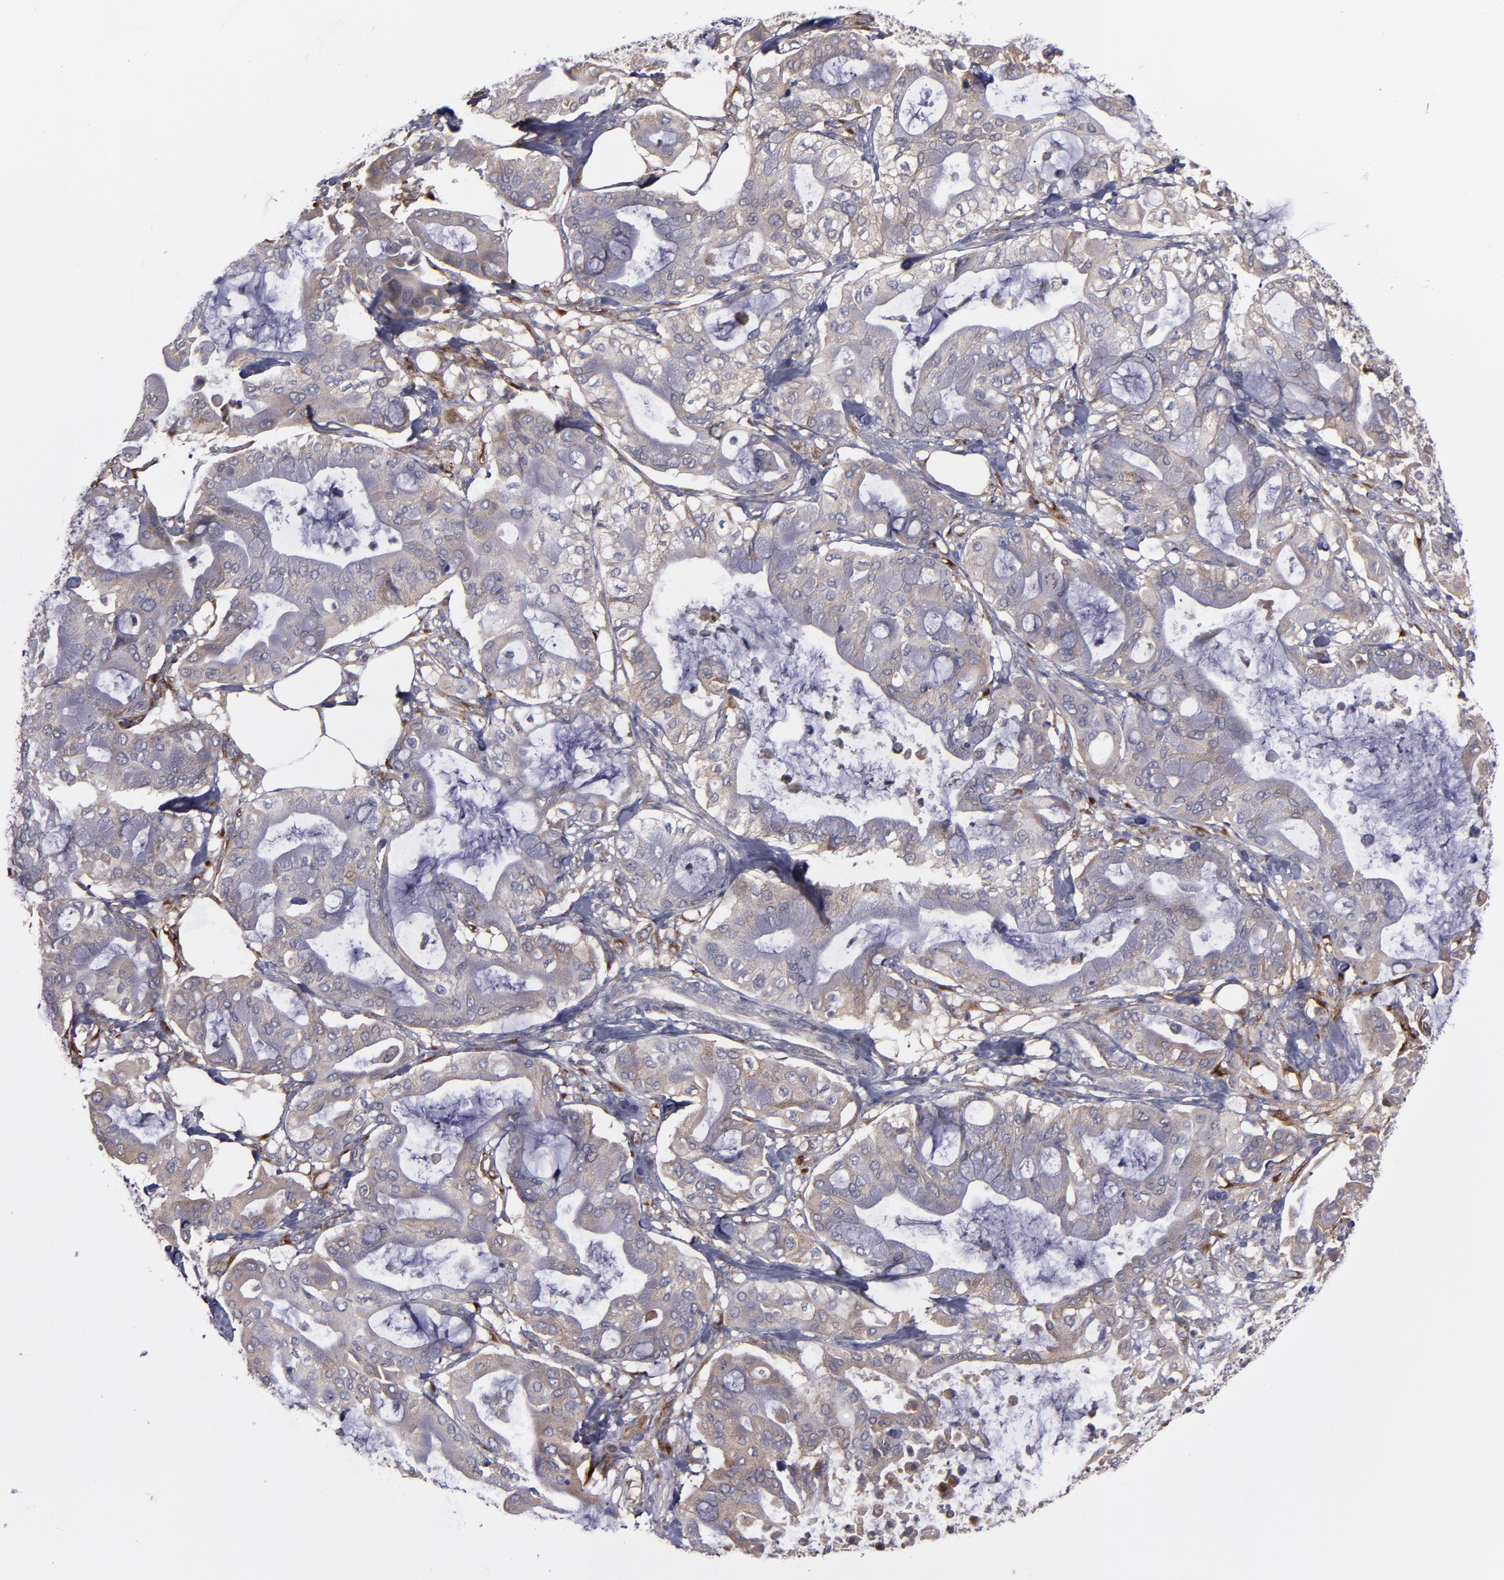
{"staining": {"intensity": "weak", "quantity": ">75%", "location": "cytoplasmic/membranous"}, "tissue": "pancreatic cancer", "cell_type": "Tumor cells", "image_type": "cancer", "snomed": [{"axis": "morphology", "description": "Adenocarcinoma, NOS"}, {"axis": "morphology", "description": "Adenocarcinoma, metastatic, NOS"}, {"axis": "topography", "description": "Lymph node"}, {"axis": "topography", "description": "Pancreas"}, {"axis": "topography", "description": "Duodenum"}], "caption": "Protein analysis of pancreatic adenocarcinoma tissue demonstrates weak cytoplasmic/membranous staining in about >75% of tumor cells. Nuclei are stained in blue.", "gene": "MMP11", "patient": {"sex": "female", "age": 64}}